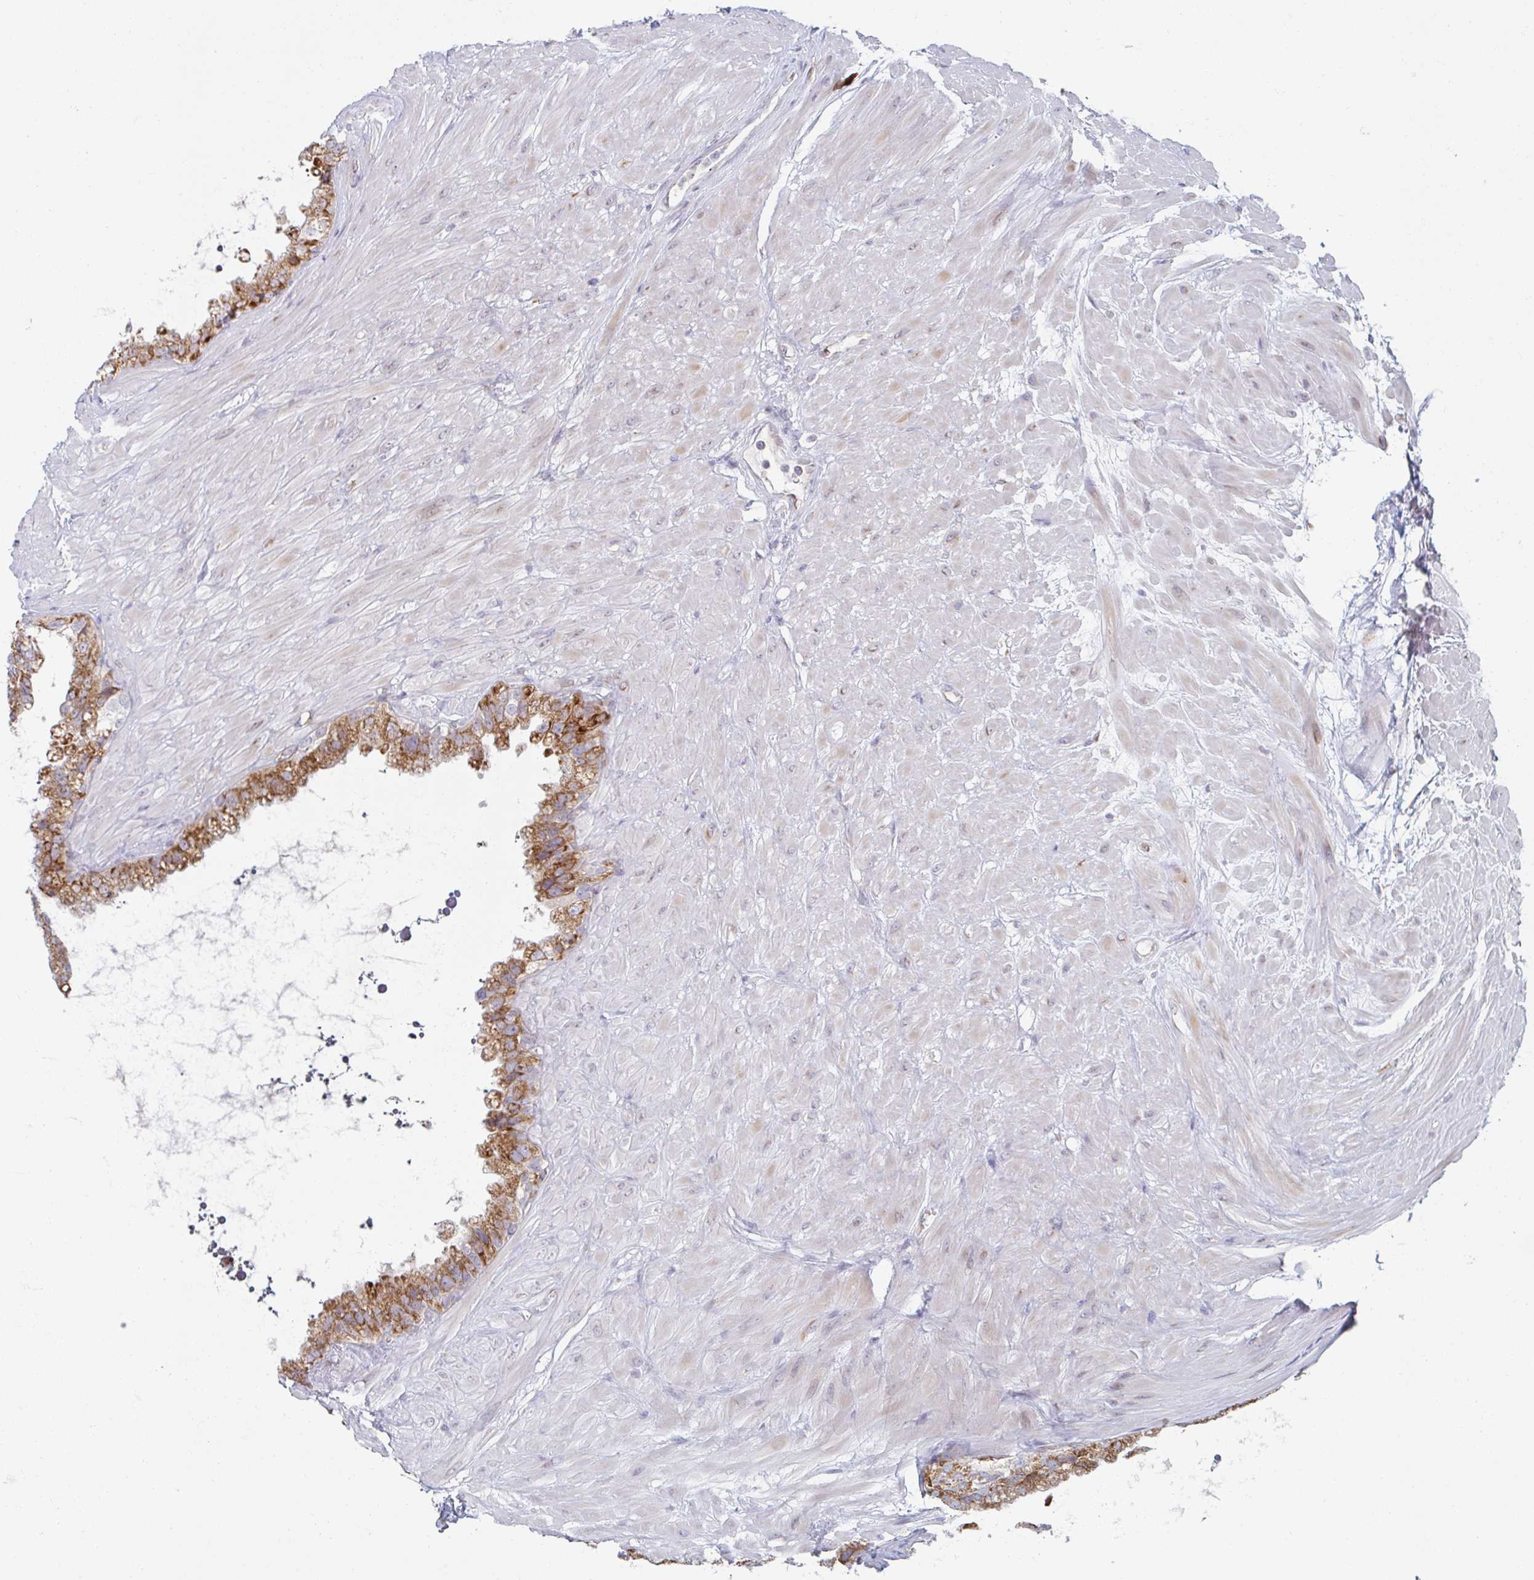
{"staining": {"intensity": "moderate", "quantity": ">75%", "location": "cytoplasmic/membranous"}, "tissue": "seminal vesicle", "cell_type": "Glandular cells", "image_type": "normal", "snomed": [{"axis": "morphology", "description": "Normal tissue, NOS"}, {"axis": "topography", "description": "Seminal veicle"}, {"axis": "topography", "description": "Peripheral nerve tissue"}], "caption": "Moderate cytoplasmic/membranous staining is present in approximately >75% of glandular cells in unremarkable seminal vesicle.", "gene": "TRAPPC10", "patient": {"sex": "male", "age": 76}}